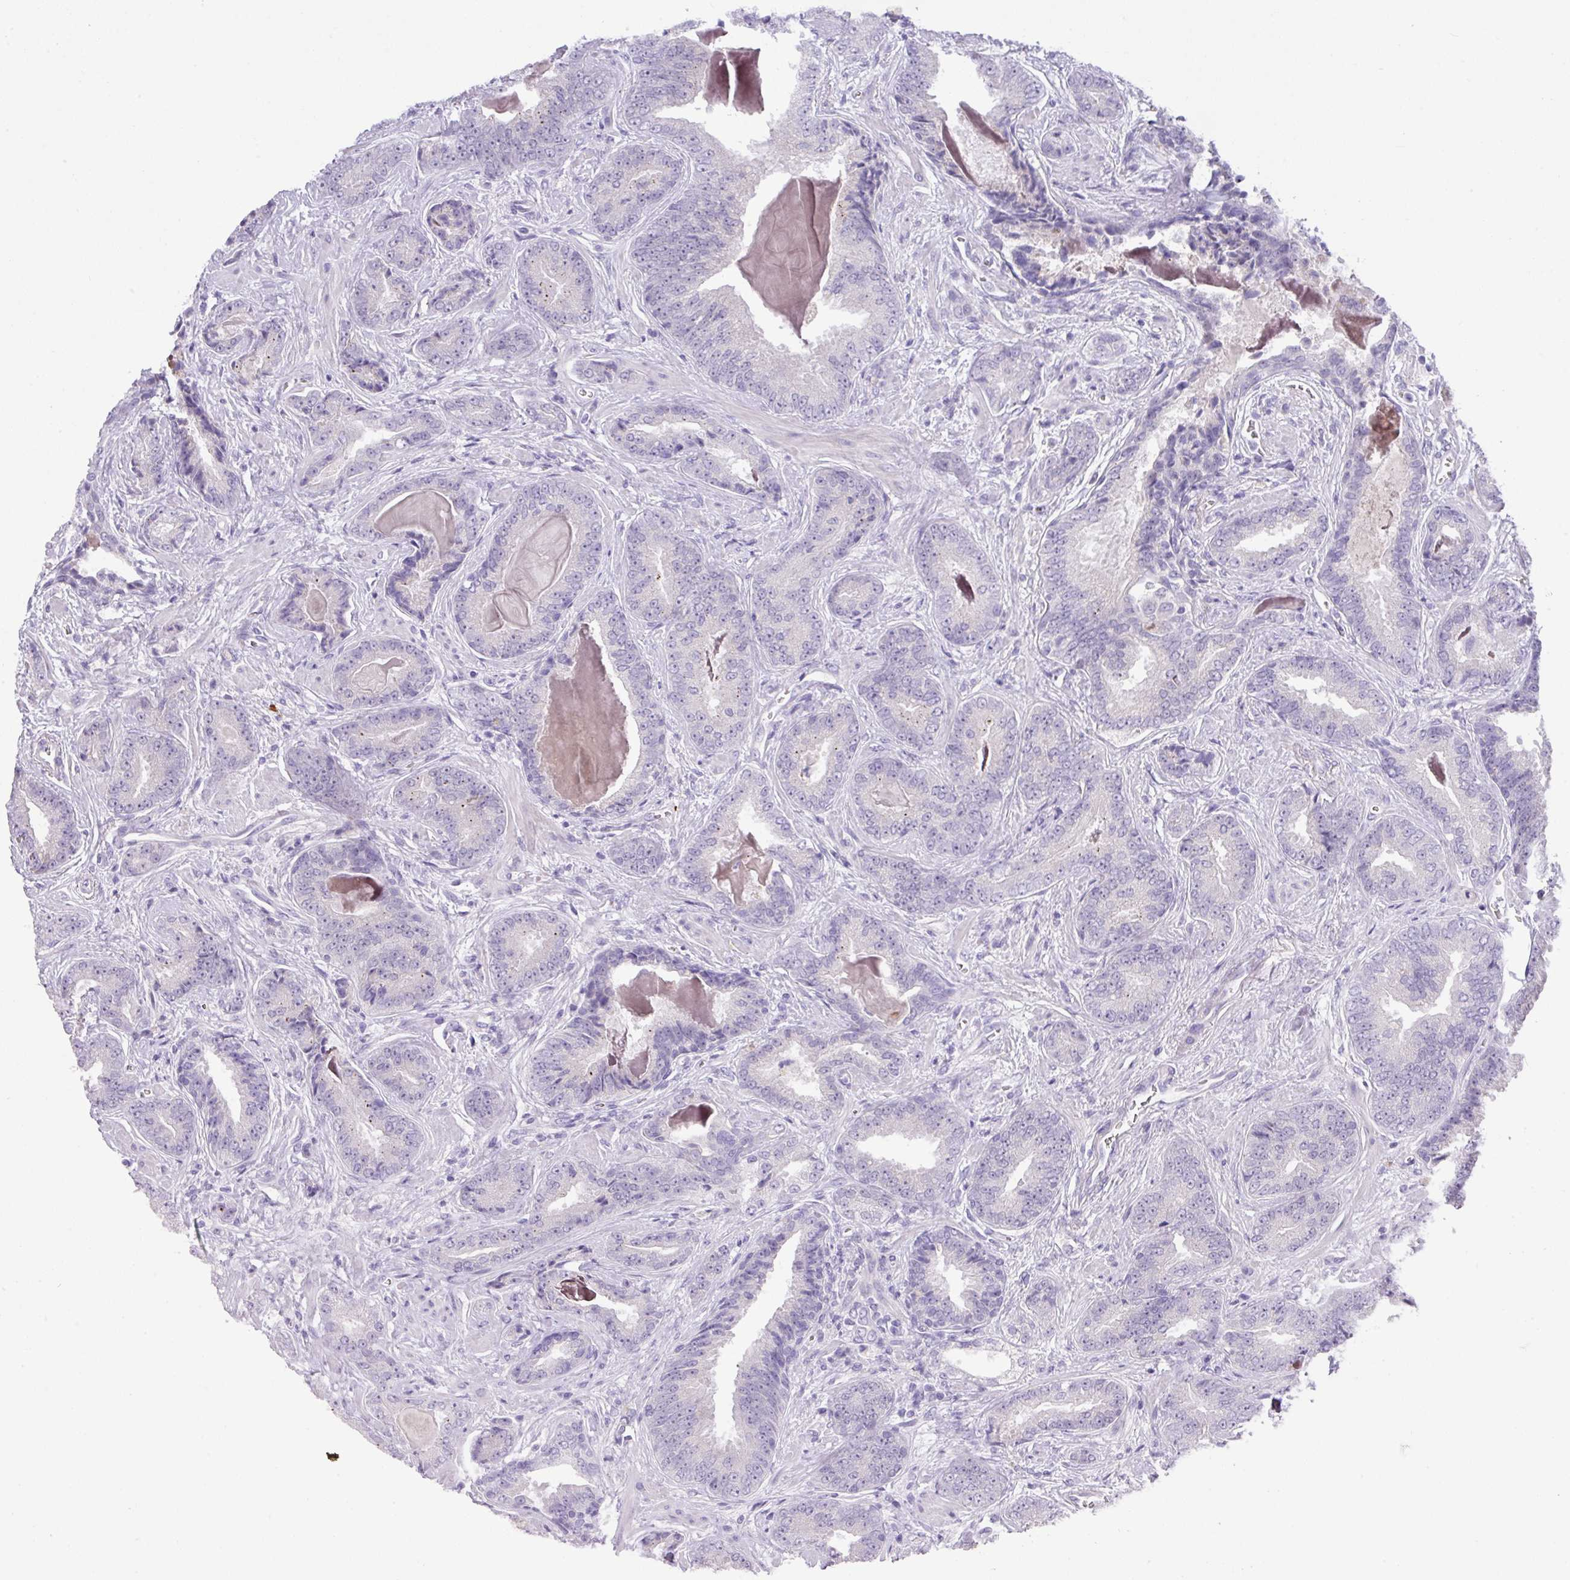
{"staining": {"intensity": "negative", "quantity": "none", "location": "none"}, "tissue": "prostate cancer", "cell_type": "Tumor cells", "image_type": "cancer", "snomed": [{"axis": "morphology", "description": "Adenocarcinoma, Low grade"}, {"axis": "topography", "description": "Prostate"}], "caption": "Immunohistochemical staining of human prostate cancer shows no significant positivity in tumor cells.", "gene": "ANKRD13B", "patient": {"sex": "male", "age": 62}}